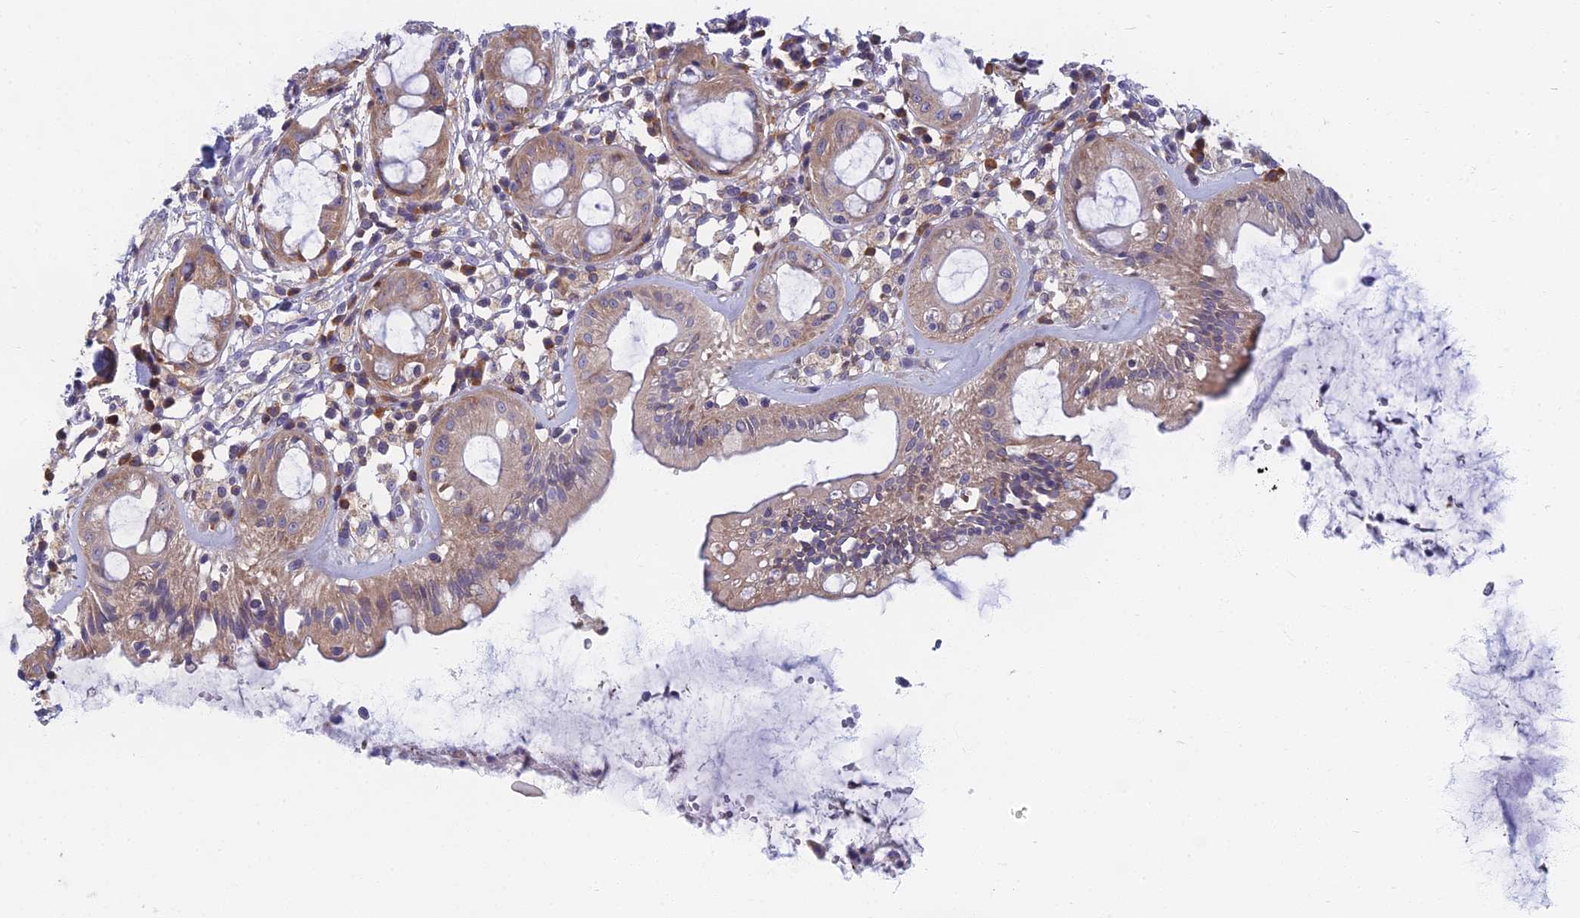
{"staining": {"intensity": "weak", "quantity": ">75%", "location": "cytoplasmic/membranous"}, "tissue": "rectum", "cell_type": "Glandular cells", "image_type": "normal", "snomed": [{"axis": "morphology", "description": "Normal tissue, NOS"}, {"axis": "topography", "description": "Rectum"}], "caption": "Protein expression by IHC displays weak cytoplasmic/membranous expression in approximately >75% of glandular cells in normal rectum. The staining is performed using DAB (3,3'-diaminobenzidine) brown chromogen to label protein expression. The nuclei are counter-stained blue using hematoxylin.", "gene": "DDX51", "patient": {"sex": "female", "age": 57}}